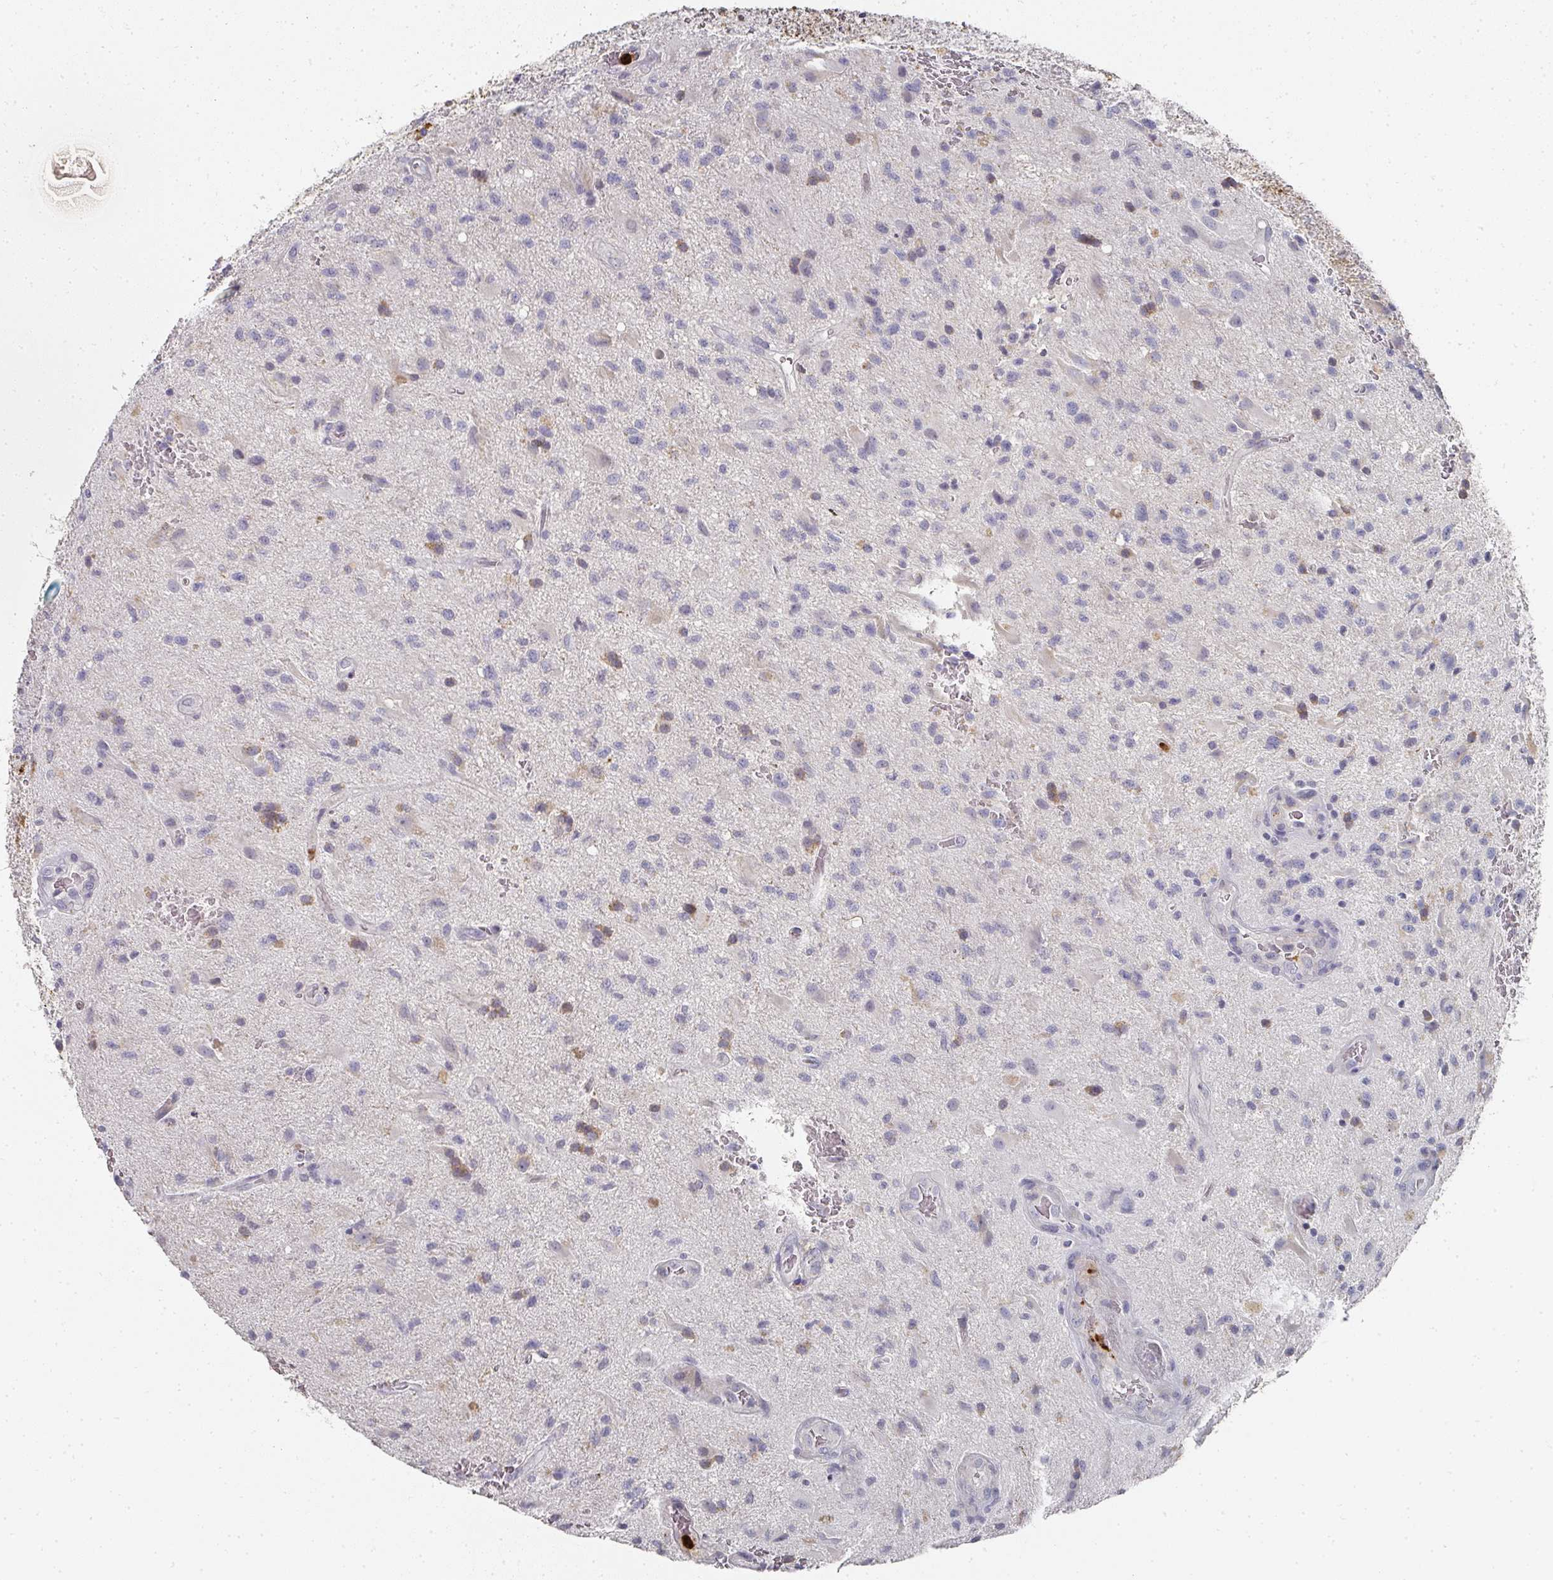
{"staining": {"intensity": "negative", "quantity": "none", "location": "none"}, "tissue": "glioma", "cell_type": "Tumor cells", "image_type": "cancer", "snomed": [{"axis": "morphology", "description": "Glioma, malignant, High grade"}, {"axis": "topography", "description": "Brain"}], "caption": "Immunohistochemistry (IHC) of malignant high-grade glioma exhibits no positivity in tumor cells.", "gene": "CAMP", "patient": {"sex": "male", "age": 67}}